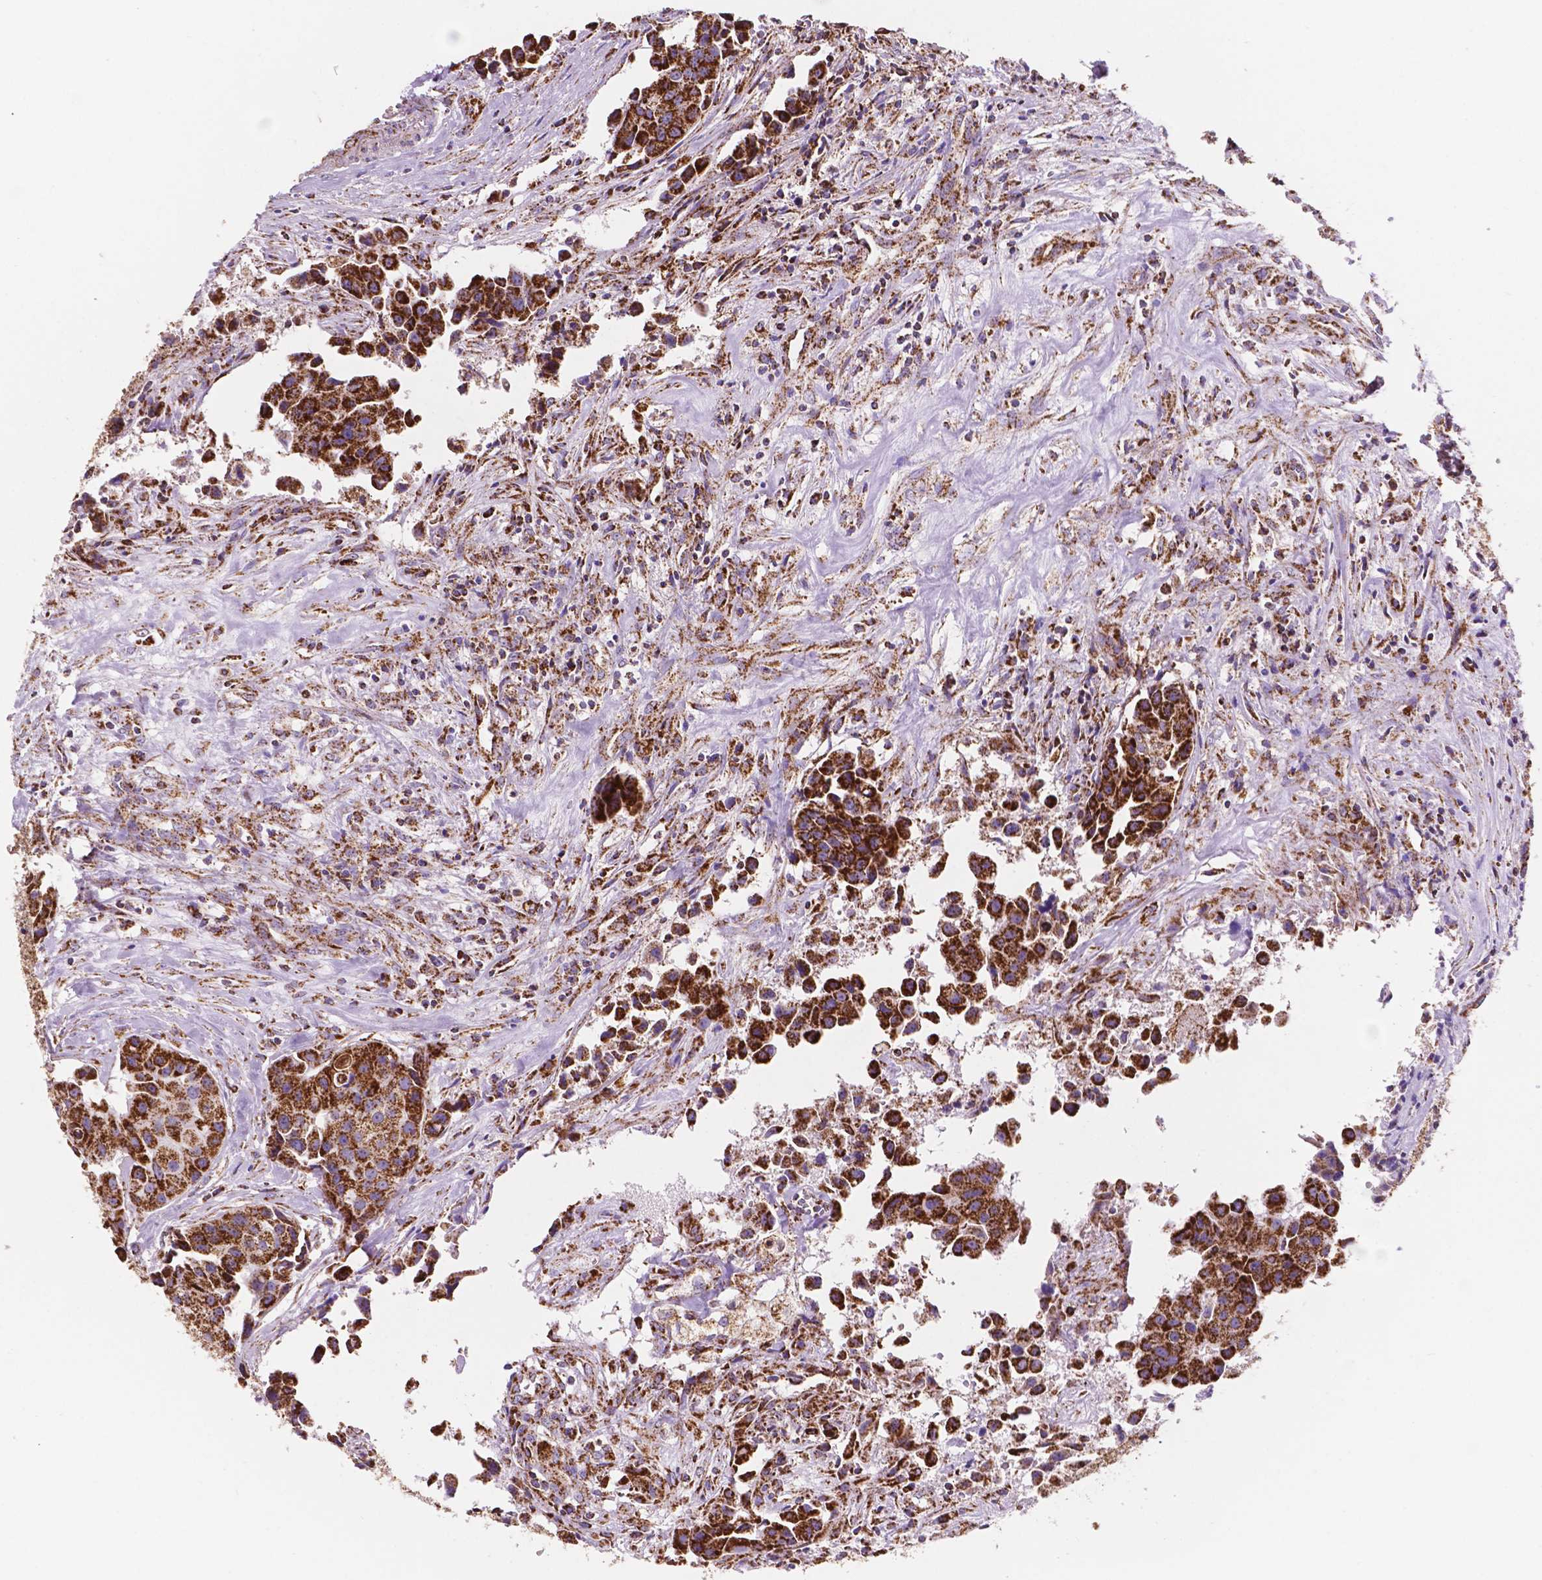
{"staining": {"intensity": "strong", "quantity": ">75%", "location": "cytoplasmic/membranous"}, "tissue": "head and neck cancer", "cell_type": "Tumor cells", "image_type": "cancer", "snomed": [{"axis": "morphology", "description": "Adenocarcinoma, NOS"}, {"axis": "topography", "description": "Head-Neck"}], "caption": "Protein expression analysis of adenocarcinoma (head and neck) demonstrates strong cytoplasmic/membranous expression in about >75% of tumor cells.", "gene": "HSPD1", "patient": {"sex": "male", "age": 76}}